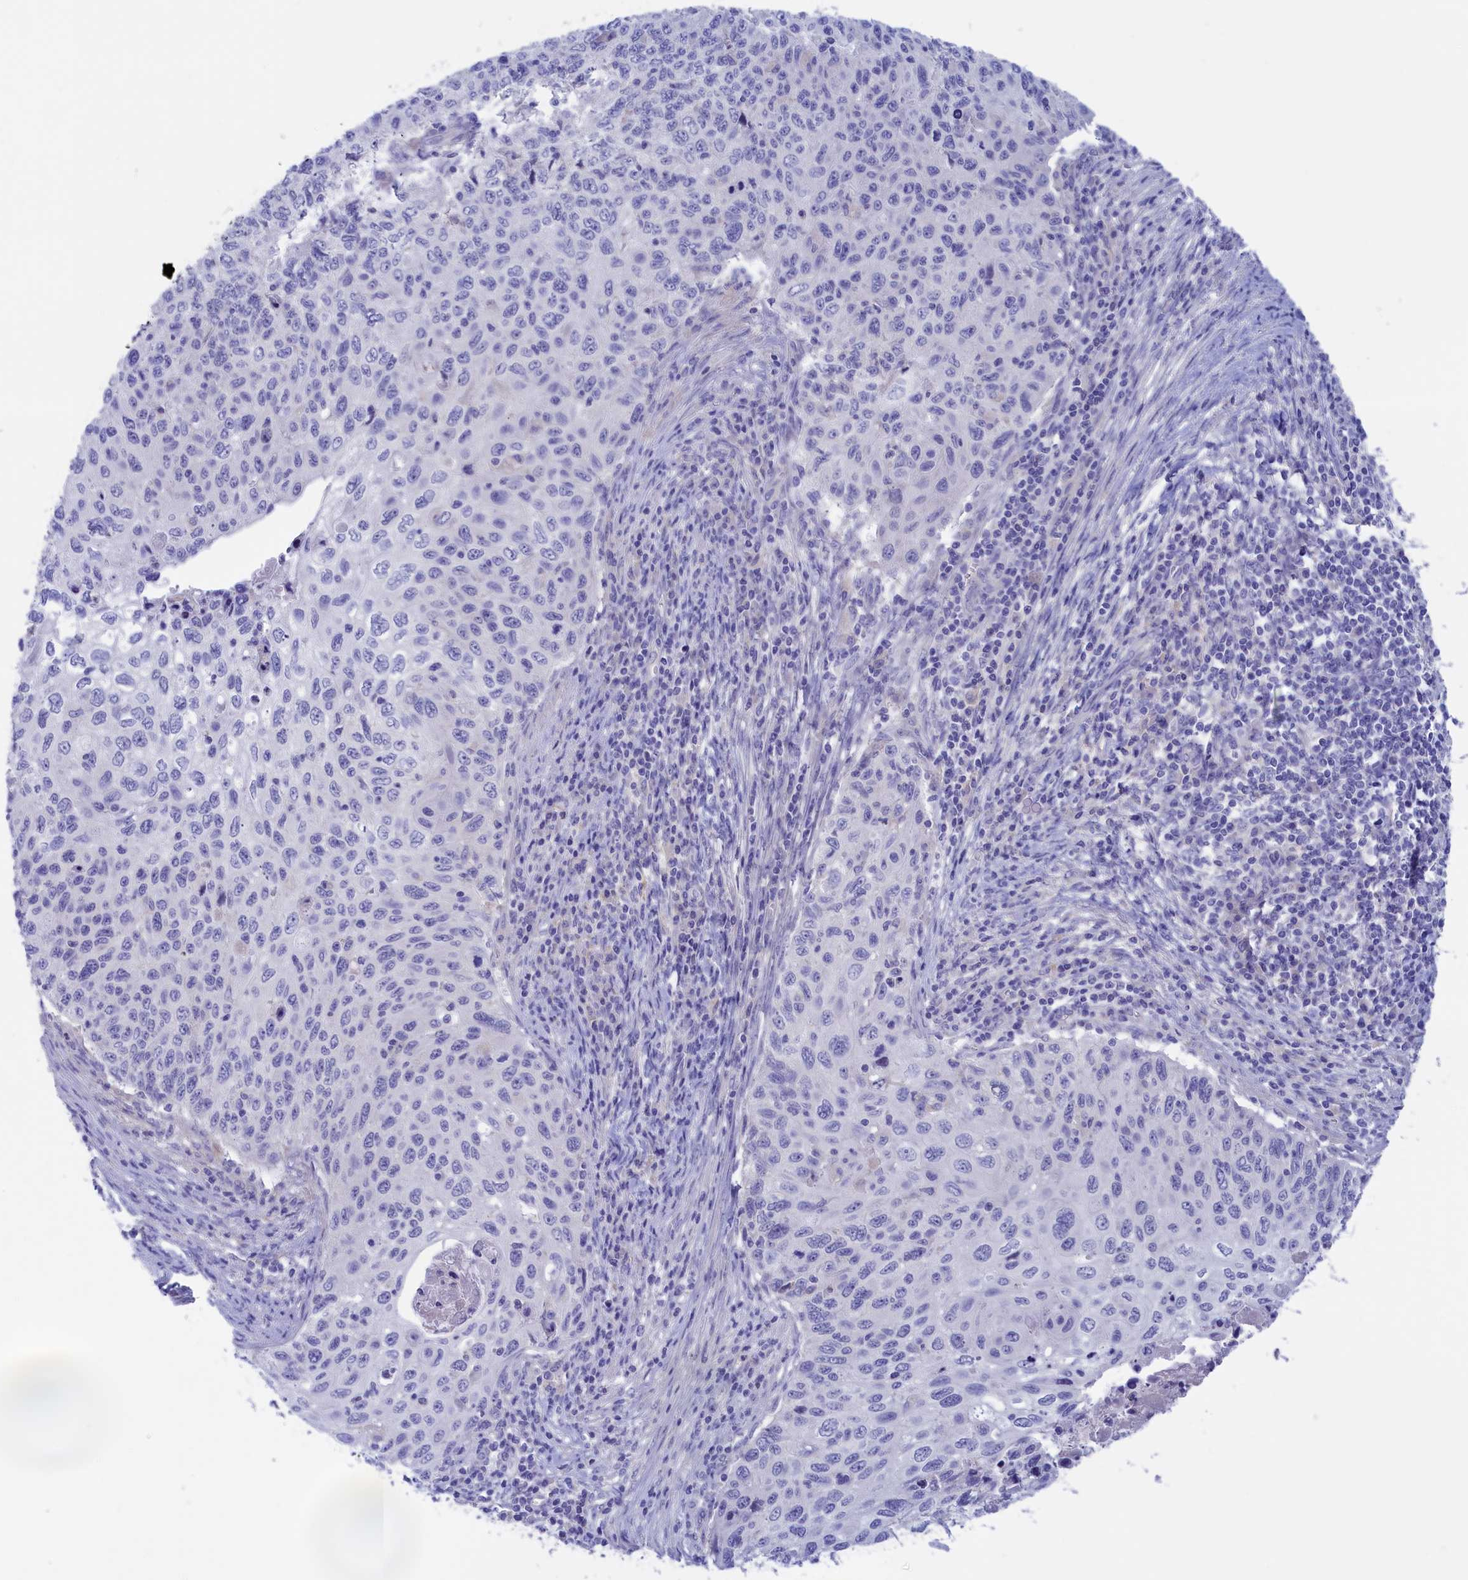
{"staining": {"intensity": "negative", "quantity": "none", "location": "none"}, "tissue": "cervical cancer", "cell_type": "Tumor cells", "image_type": "cancer", "snomed": [{"axis": "morphology", "description": "Squamous cell carcinoma, NOS"}, {"axis": "topography", "description": "Cervix"}], "caption": "Human squamous cell carcinoma (cervical) stained for a protein using immunohistochemistry (IHC) reveals no staining in tumor cells.", "gene": "VPS35L", "patient": {"sex": "female", "age": 70}}